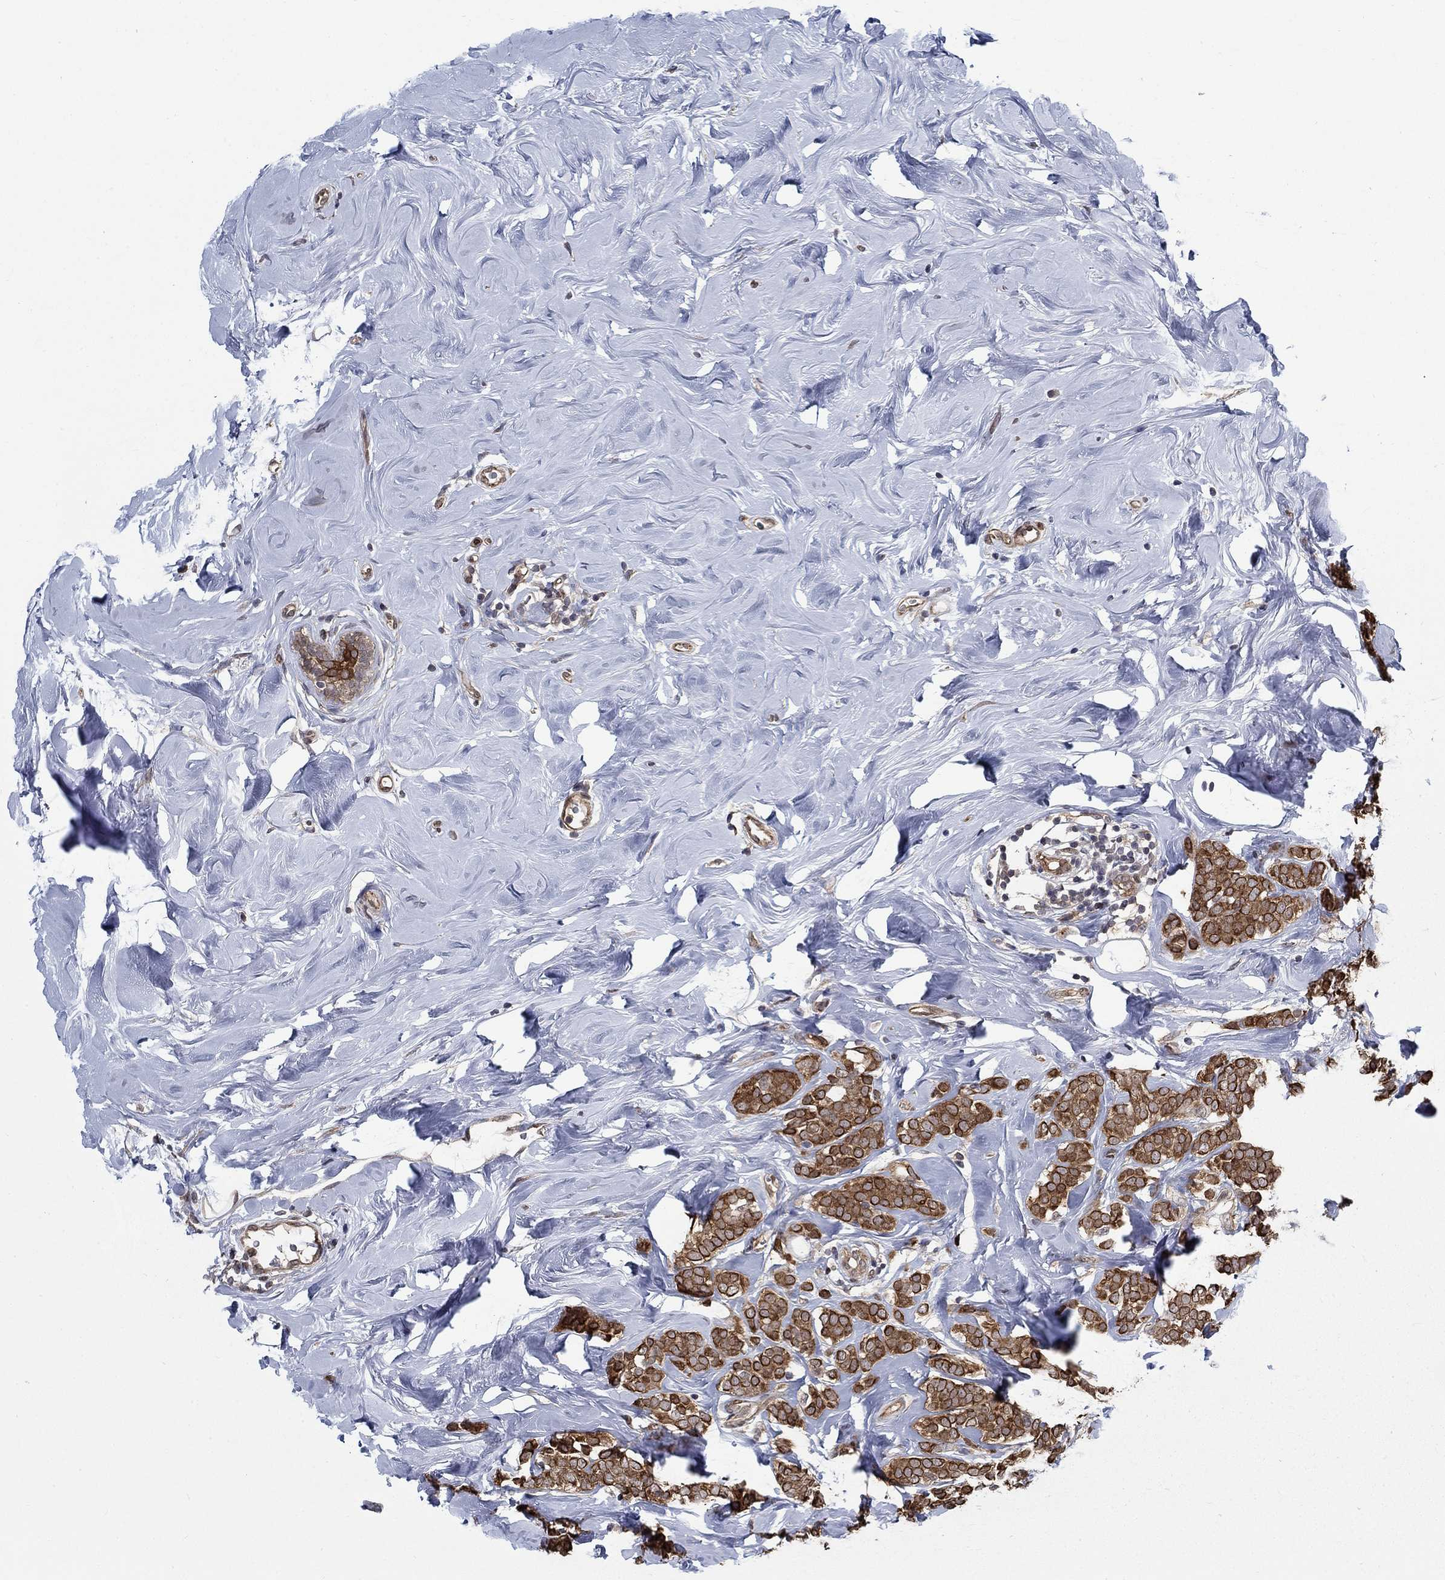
{"staining": {"intensity": "strong", "quantity": ">75%", "location": "cytoplasmic/membranous,nuclear"}, "tissue": "breast cancer", "cell_type": "Tumor cells", "image_type": "cancer", "snomed": [{"axis": "morphology", "description": "Lobular carcinoma"}, {"axis": "topography", "description": "Breast"}], "caption": "Immunohistochemical staining of lobular carcinoma (breast) shows high levels of strong cytoplasmic/membranous and nuclear protein positivity in approximately >75% of tumor cells.", "gene": "SH3RF1", "patient": {"sex": "female", "age": 49}}